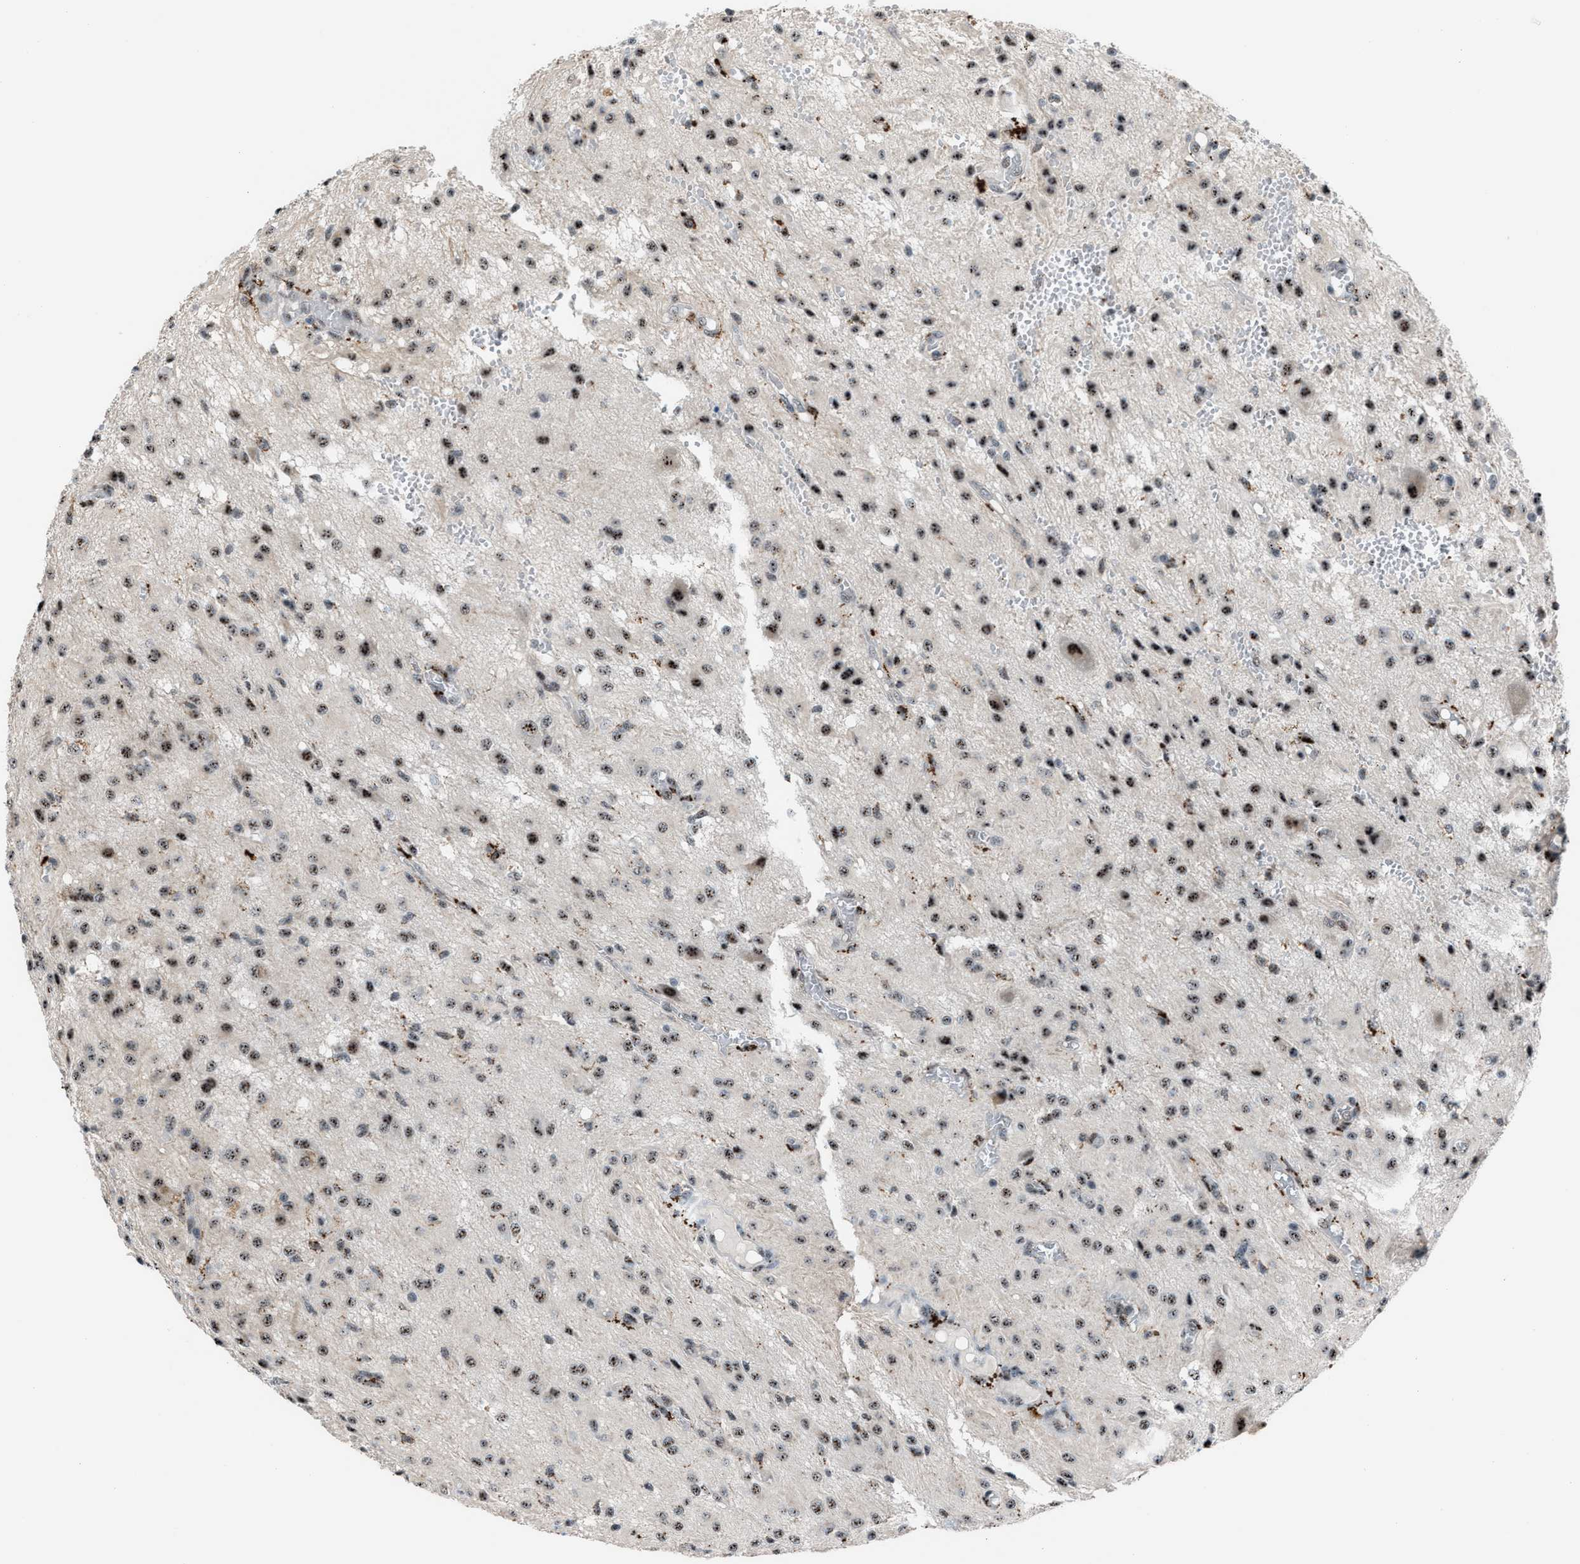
{"staining": {"intensity": "moderate", "quantity": ">75%", "location": "nuclear"}, "tissue": "glioma", "cell_type": "Tumor cells", "image_type": "cancer", "snomed": [{"axis": "morphology", "description": "Glioma, malignant, High grade"}, {"axis": "topography", "description": "Brain"}], "caption": "This is a histology image of IHC staining of glioma, which shows moderate staining in the nuclear of tumor cells.", "gene": "CENPP", "patient": {"sex": "female", "age": 59}}